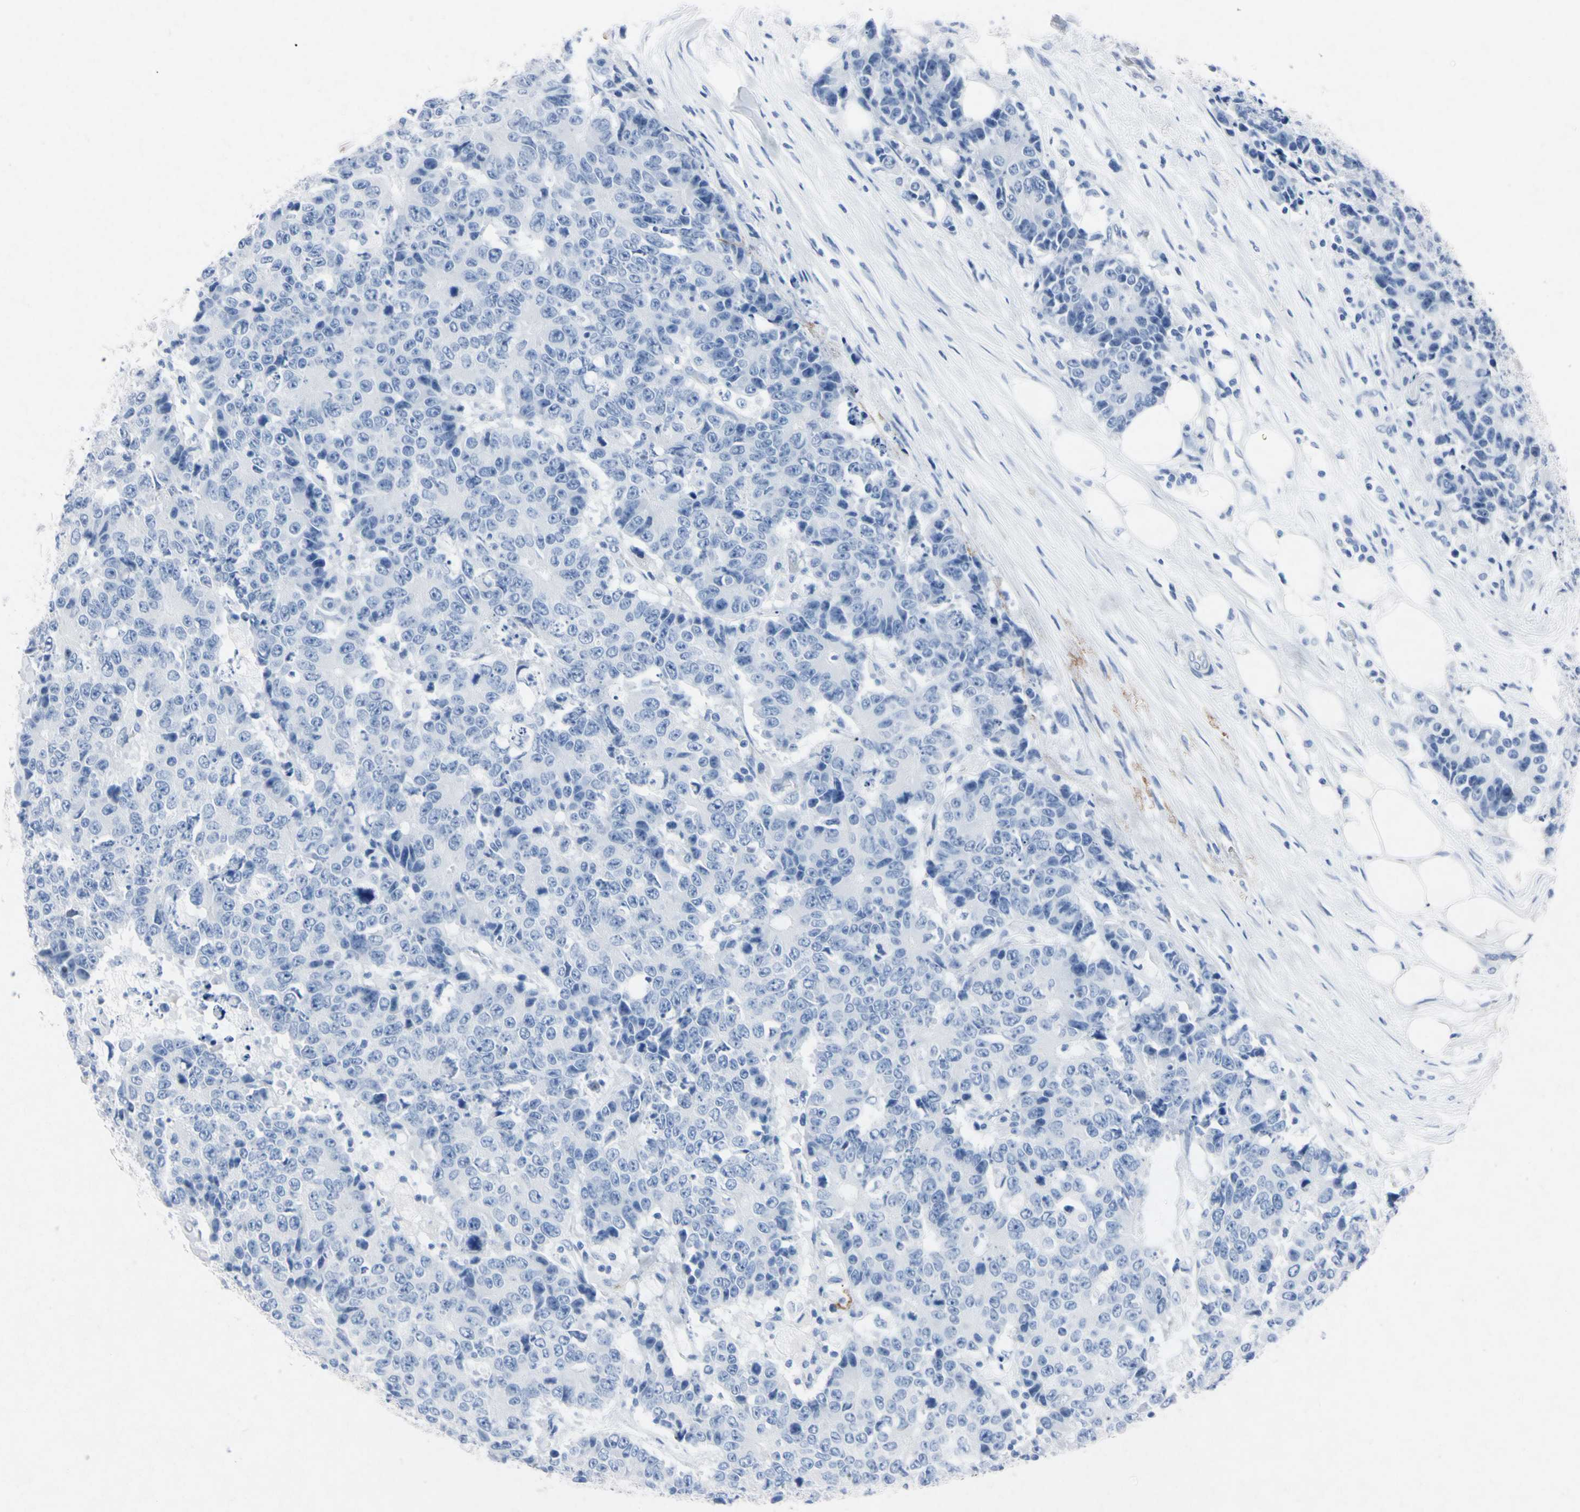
{"staining": {"intensity": "negative", "quantity": "none", "location": "none"}, "tissue": "colorectal cancer", "cell_type": "Tumor cells", "image_type": "cancer", "snomed": [{"axis": "morphology", "description": "Adenocarcinoma, NOS"}, {"axis": "topography", "description": "Colon"}], "caption": "This is an immunohistochemistry image of human colorectal cancer. There is no staining in tumor cells.", "gene": "ELN", "patient": {"sex": "female", "age": 86}}